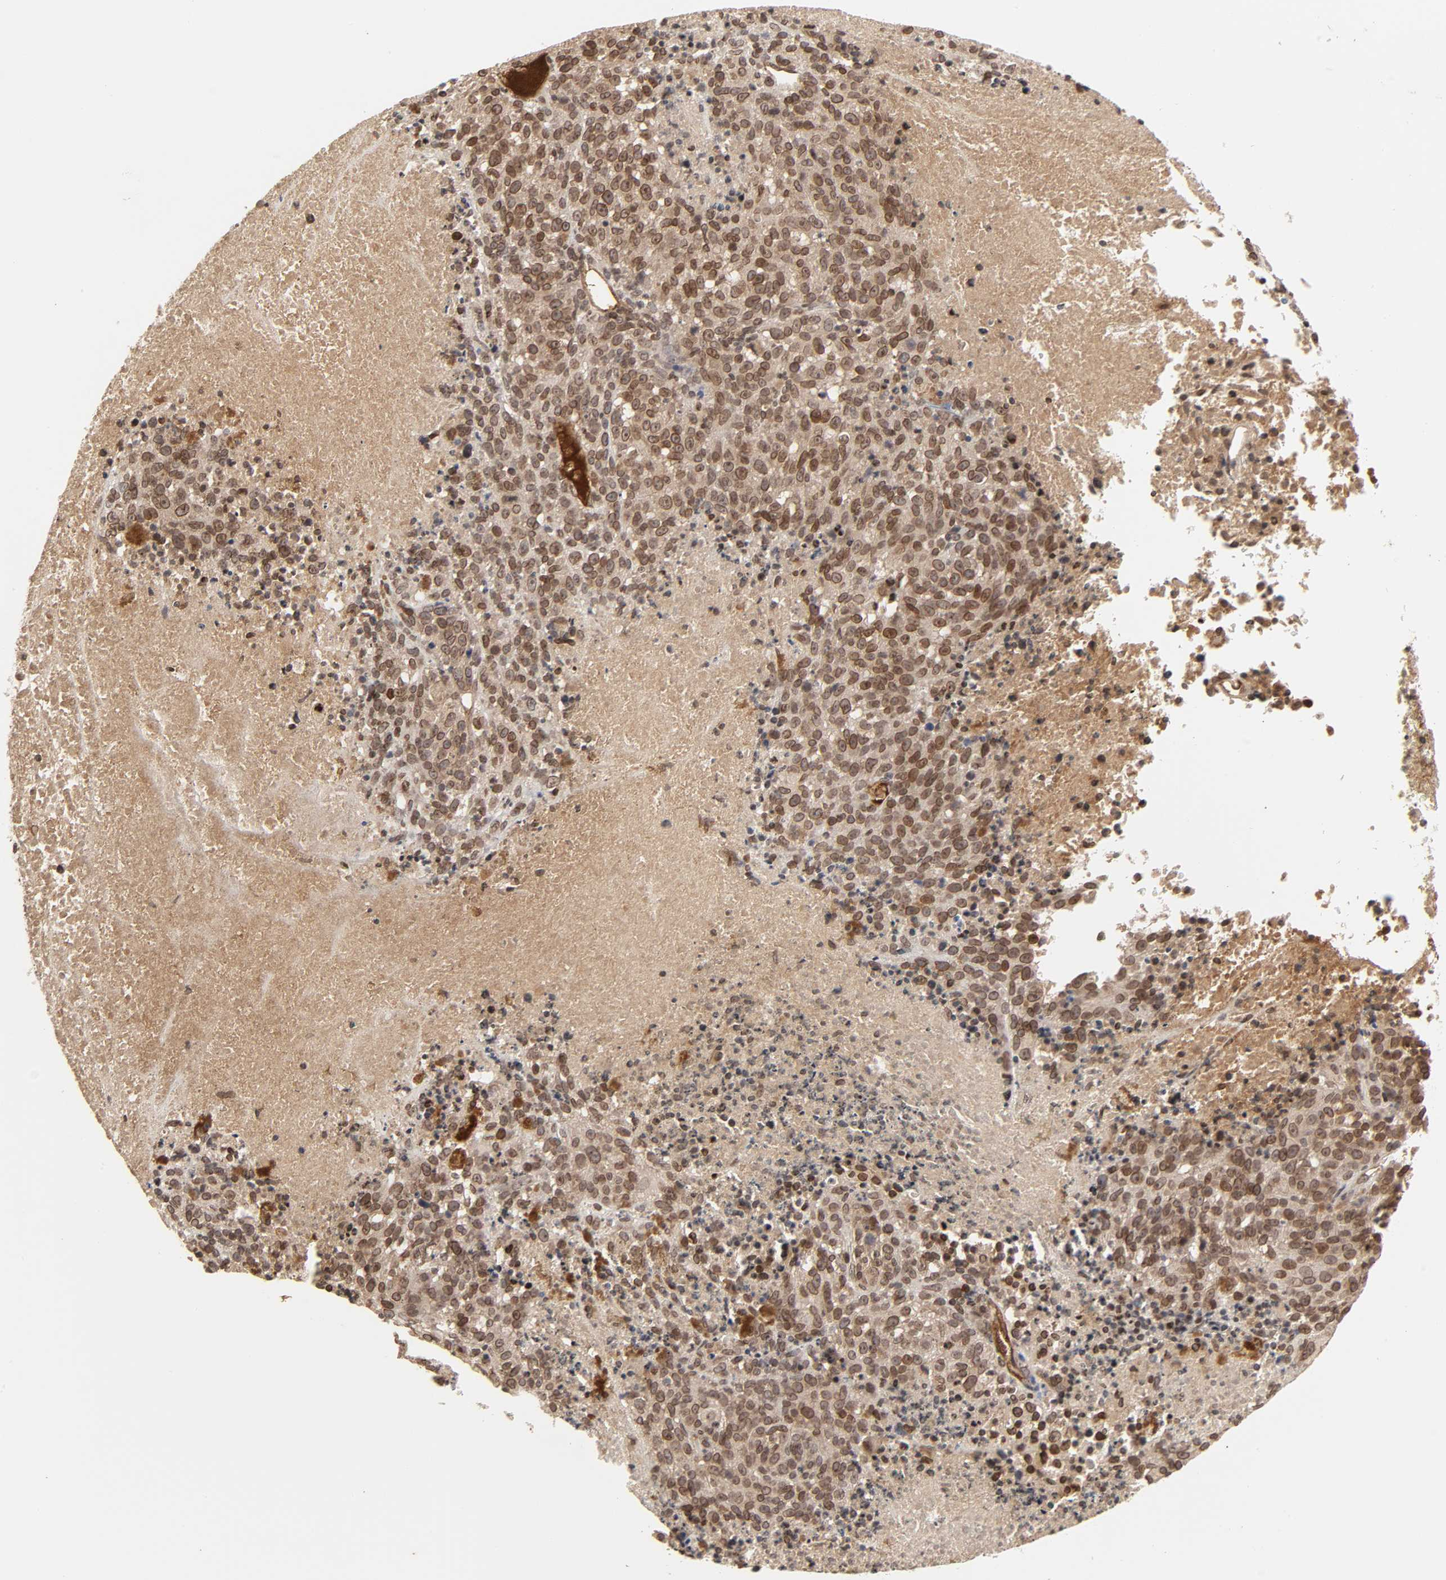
{"staining": {"intensity": "strong", "quantity": ">75%", "location": "cytoplasmic/membranous,nuclear"}, "tissue": "melanoma", "cell_type": "Tumor cells", "image_type": "cancer", "snomed": [{"axis": "morphology", "description": "Malignant melanoma, Metastatic site"}, {"axis": "topography", "description": "Cerebral cortex"}], "caption": "Malignant melanoma (metastatic site) stained with DAB (3,3'-diaminobenzidine) immunohistochemistry (IHC) shows high levels of strong cytoplasmic/membranous and nuclear expression in approximately >75% of tumor cells.", "gene": "CPN2", "patient": {"sex": "female", "age": 52}}